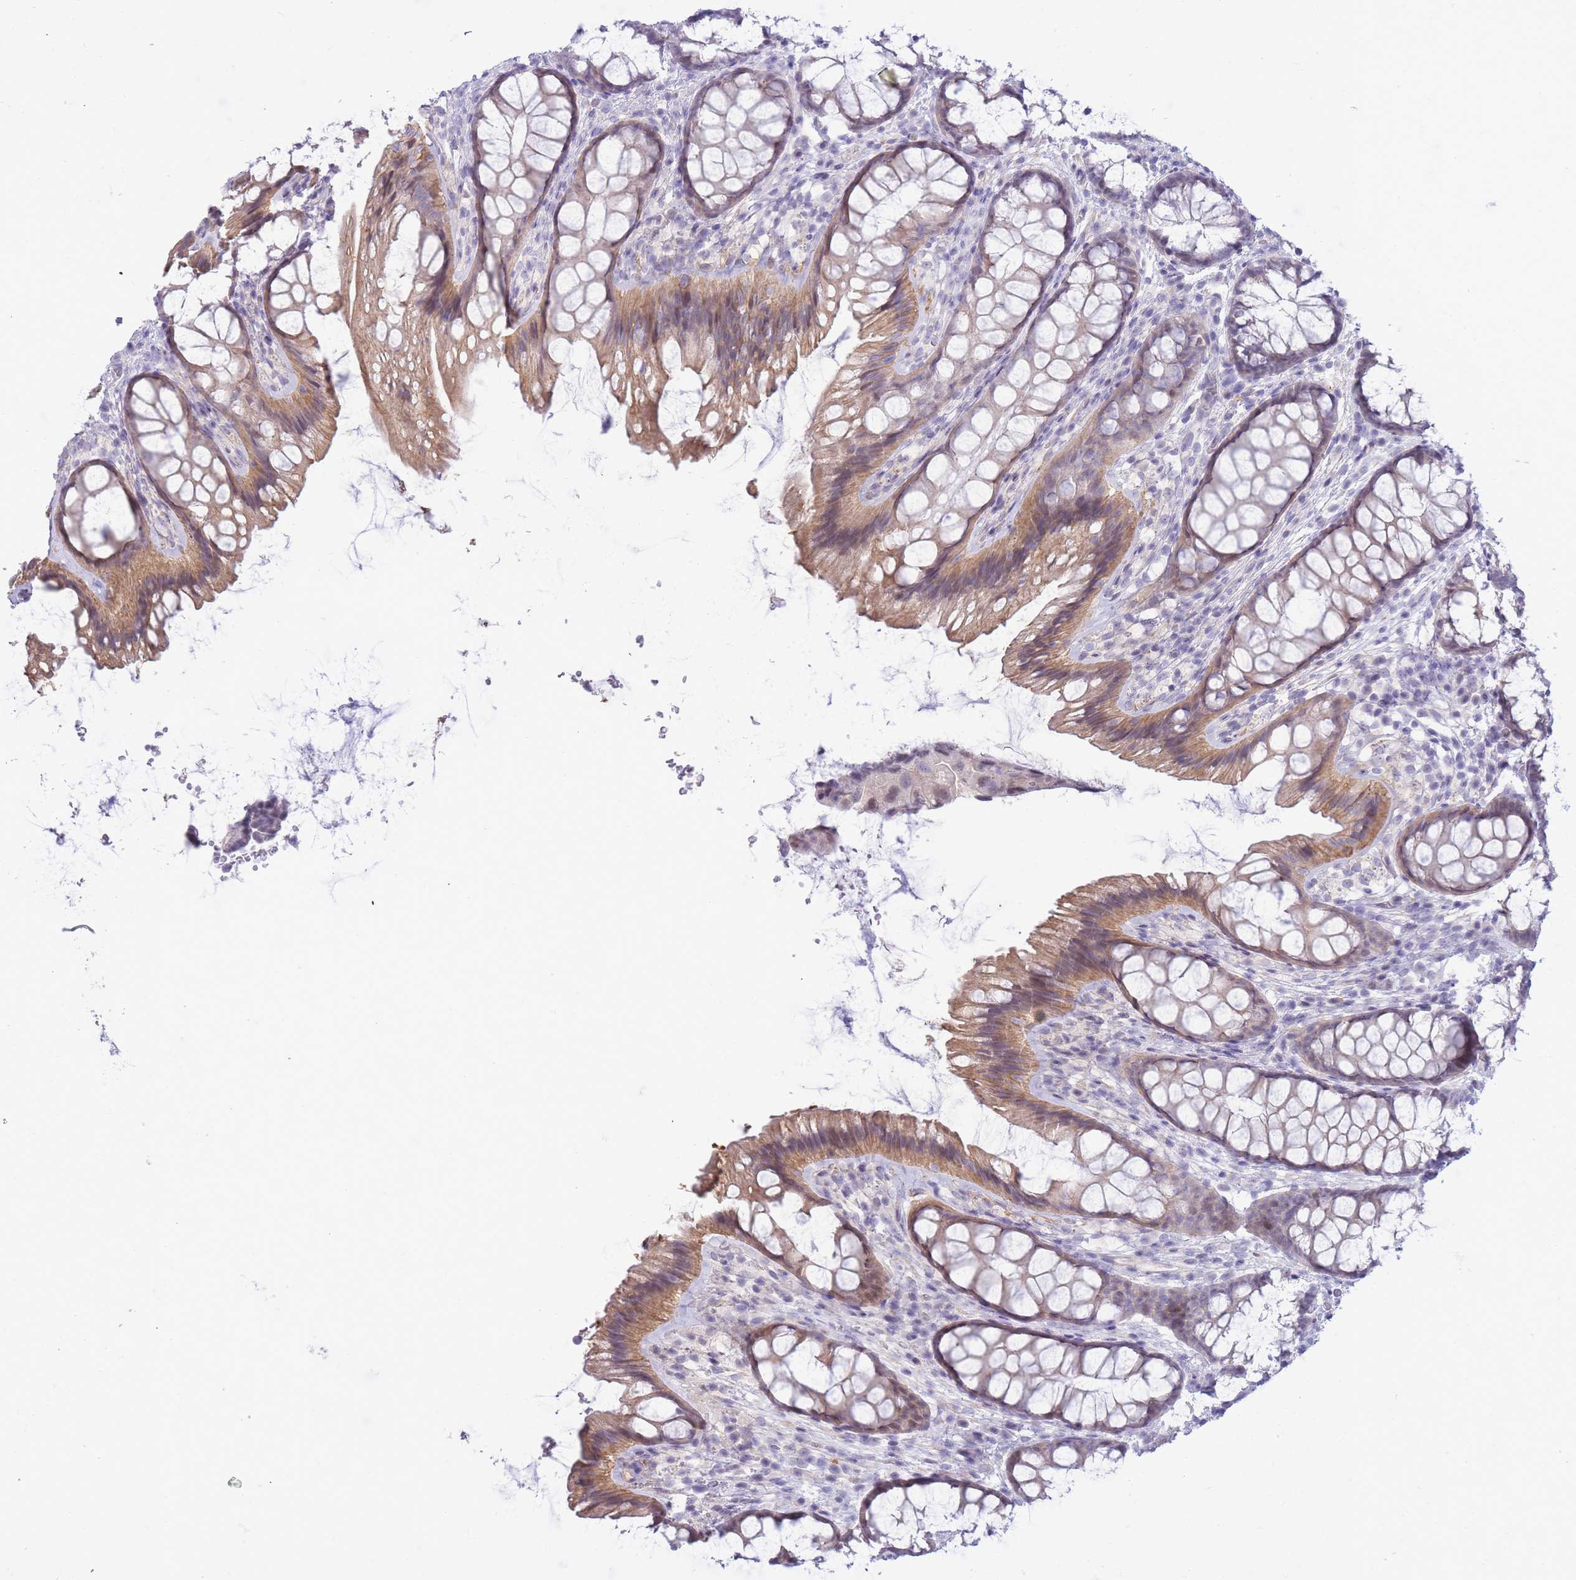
{"staining": {"intensity": "negative", "quantity": "none", "location": "none"}, "tissue": "colon", "cell_type": "Endothelial cells", "image_type": "normal", "snomed": [{"axis": "morphology", "description": "Normal tissue, NOS"}, {"axis": "topography", "description": "Colon"}], "caption": "Benign colon was stained to show a protein in brown. There is no significant expression in endothelial cells.", "gene": "PRR23A", "patient": {"sex": "male", "age": 46}}